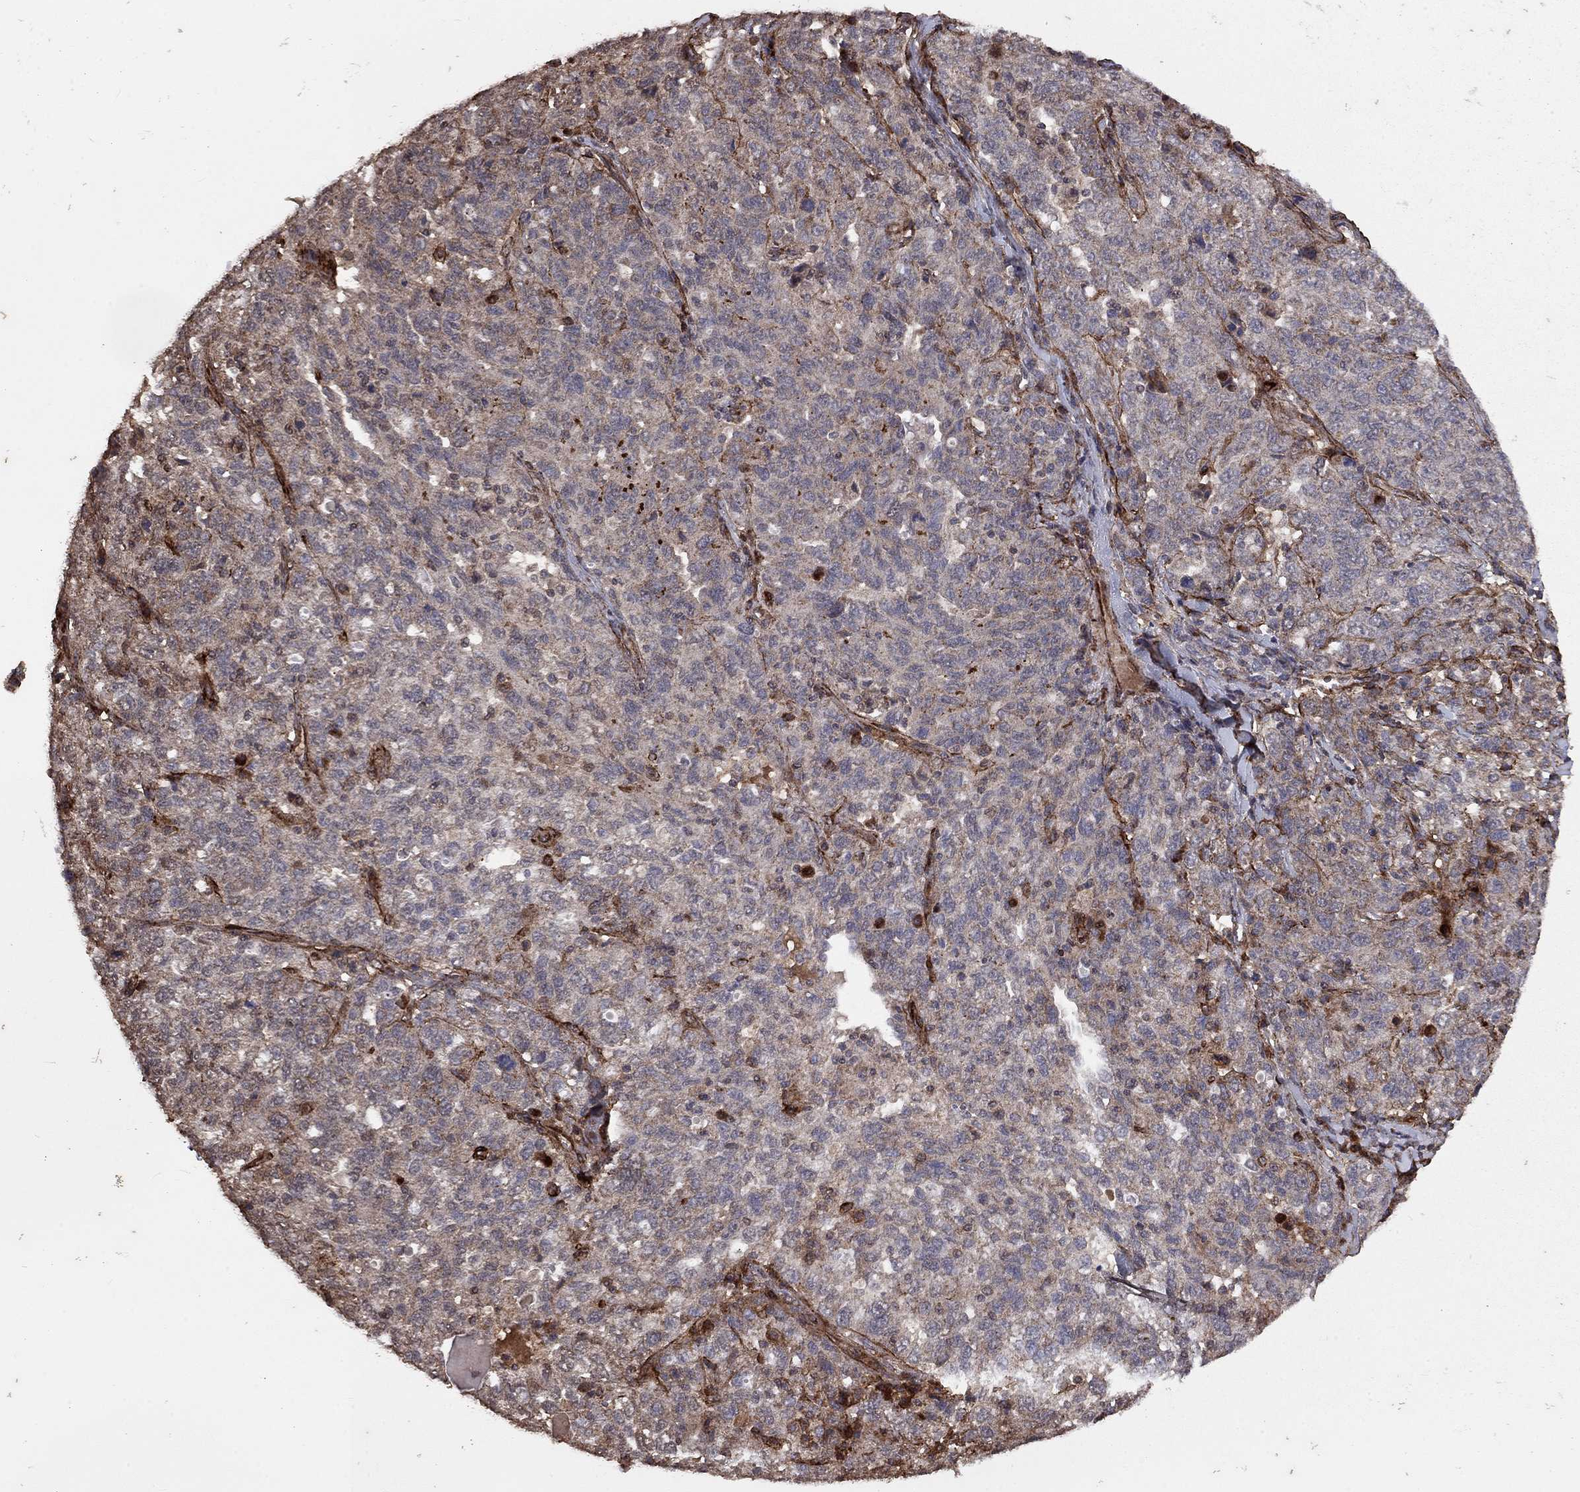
{"staining": {"intensity": "moderate", "quantity": "<25%", "location": "cytoplasmic/membranous"}, "tissue": "ovarian cancer", "cell_type": "Tumor cells", "image_type": "cancer", "snomed": [{"axis": "morphology", "description": "Cystadenocarcinoma, serous, NOS"}, {"axis": "topography", "description": "Ovary"}], "caption": "Brown immunohistochemical staining in human serous cystadenocarcinoma (ovarian) displays moderate cytoplasmic/membranous staining in approximately <25% of tumor cells. (DAB IHC, brown staining for protein, blue staining for nuclei).", "gene": "COL18A1", "patient": {"sex": "female", "age": 71}}